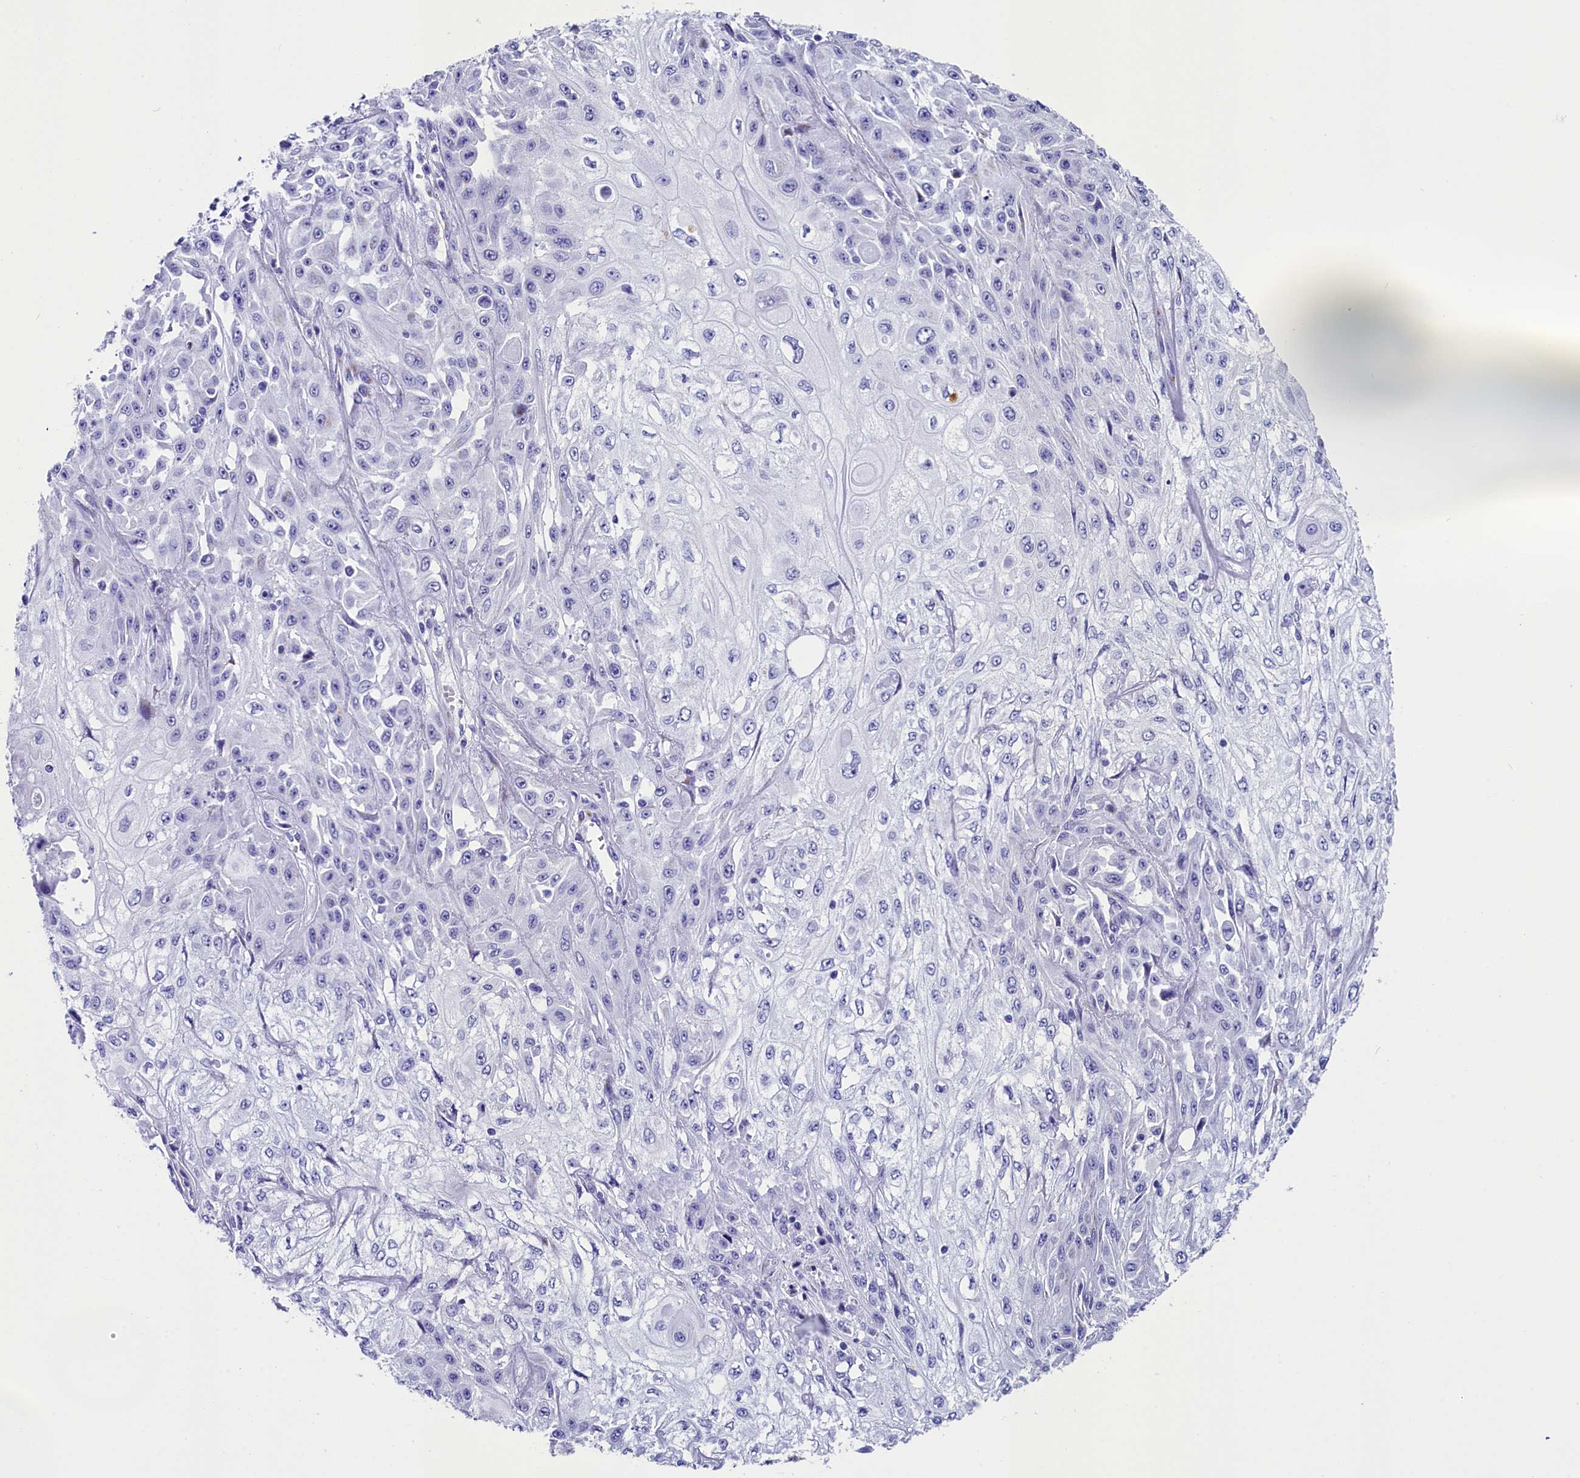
{"staining": {"intensity": "negative", "quantity": "none", "location": "none"}, "tissue": "skin cancer", "cell_type": "Tumor cells", "image_type": "cancer", "snomed": [{"axis": "morphology", "description": "Squamous cell carcinoma, NOS"}, {"axis": "morphology", "description": "Squamous cell carcinoma, metastatic, NOS"}, {"axis": "topography", "description": "Skin"}, {"axis": "topography", "description": "Lymph node"}], "caption": "DAB immunohistochemical staining of human skin cancer (squamous cell carcinoma) reveals no significant positivity in tumor cells. (DAB (3,3'-diaminobenzidine) immunohistochemistry (IHC), high magnification).", "gene": "AP3B2", "patient": {"sex": "male", "age": 75}}